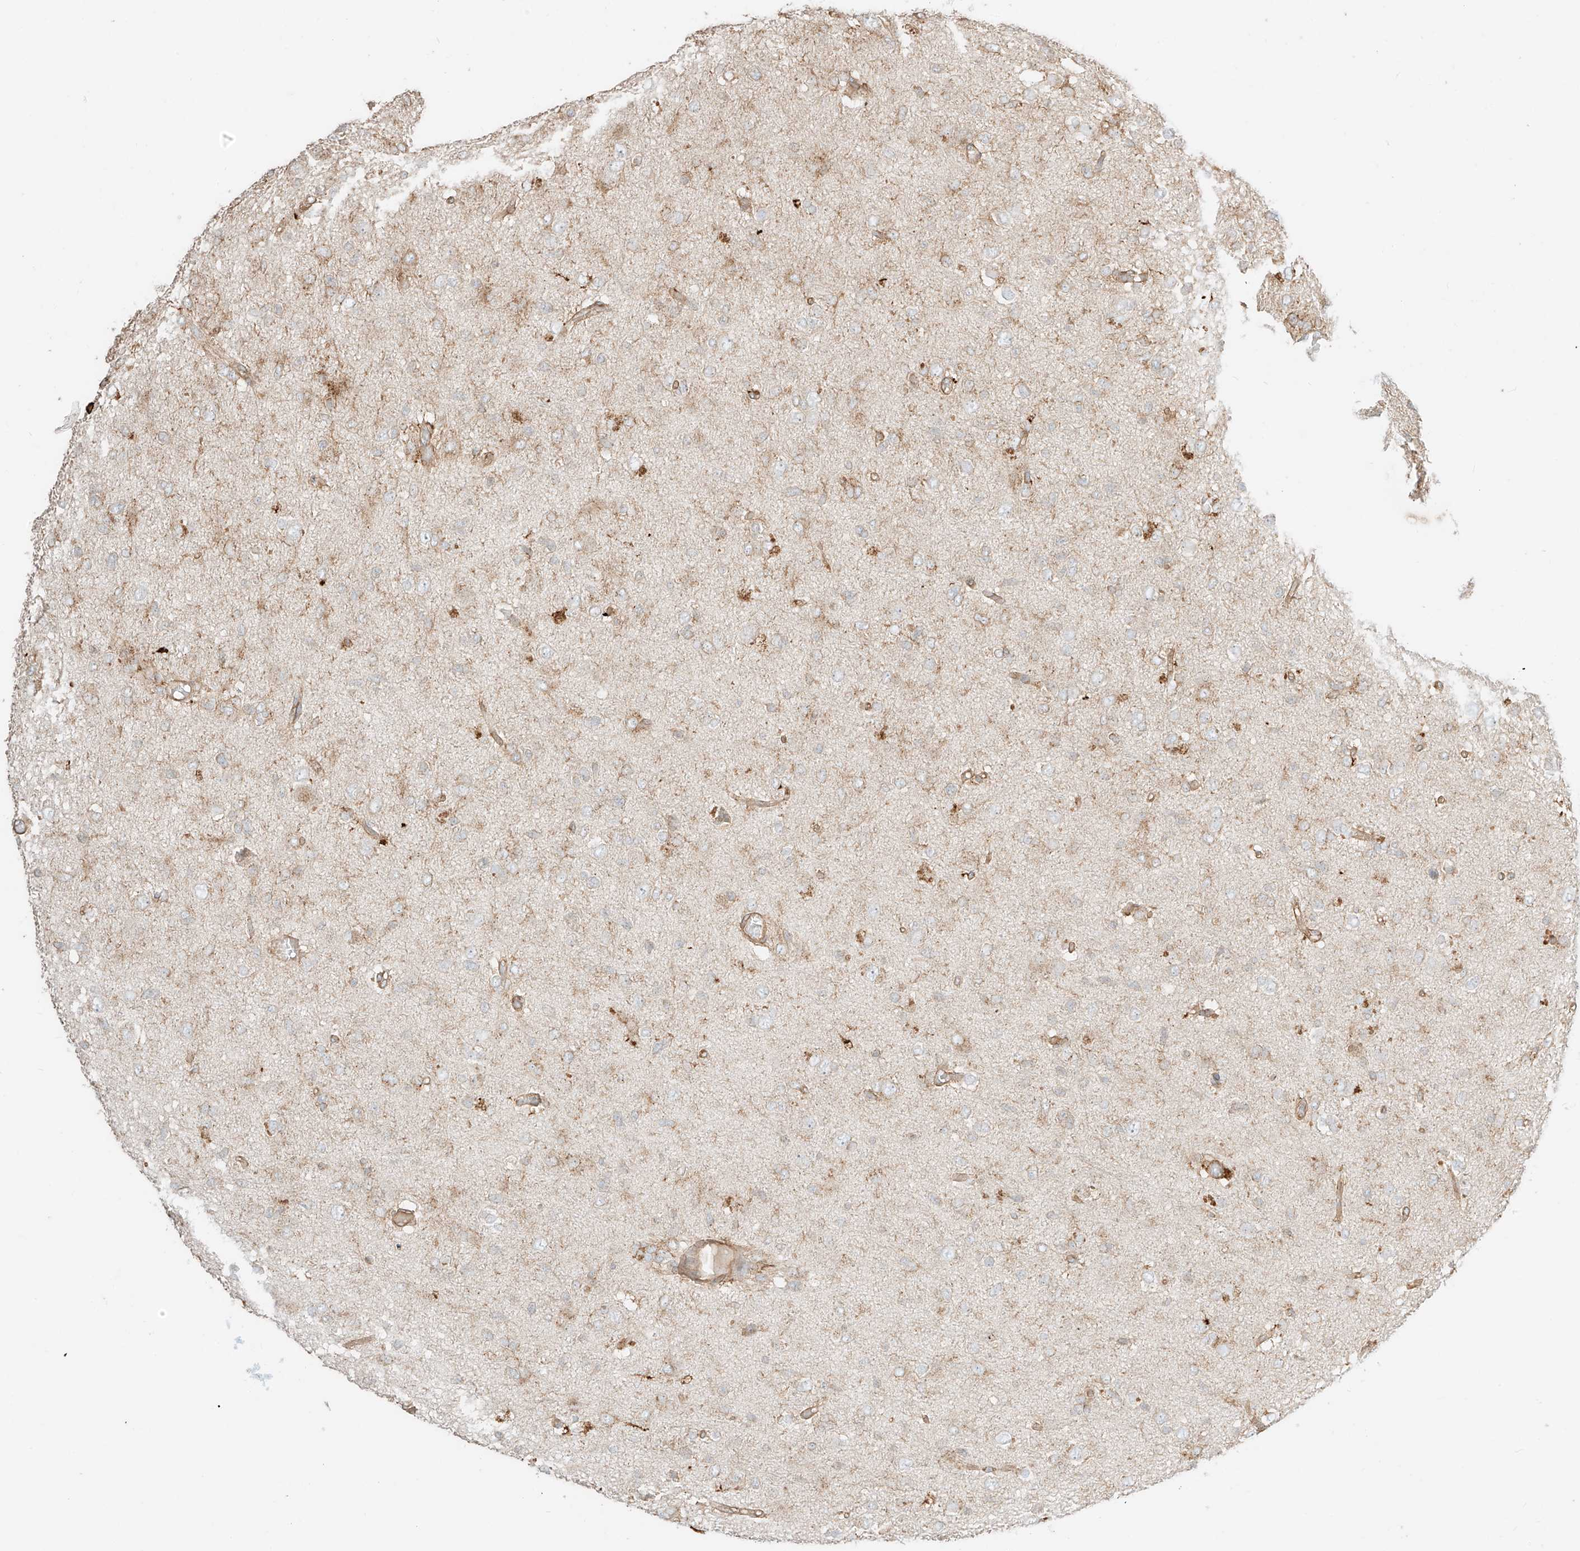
{"staining": {"intensity": "negative", "quantity": "none", "location": "none"}, "tissue": "glioma", "cell_type": "Tumor cells", "image_type": "cancer", "snomed": [{"axis": "morphology", "description": "Glioma, malignant, High grade"}, {"axis": "topography", "description": "Brain"}], "caption": "Immunohistochemistry micrograph of neoplastic tissue: high-grade glioma (malignant) stained with DAB demonstrates no significant protein positivity in tumor cells.", "gene": "CCDC115", "patient": {"sex": "female", "age": 59}}